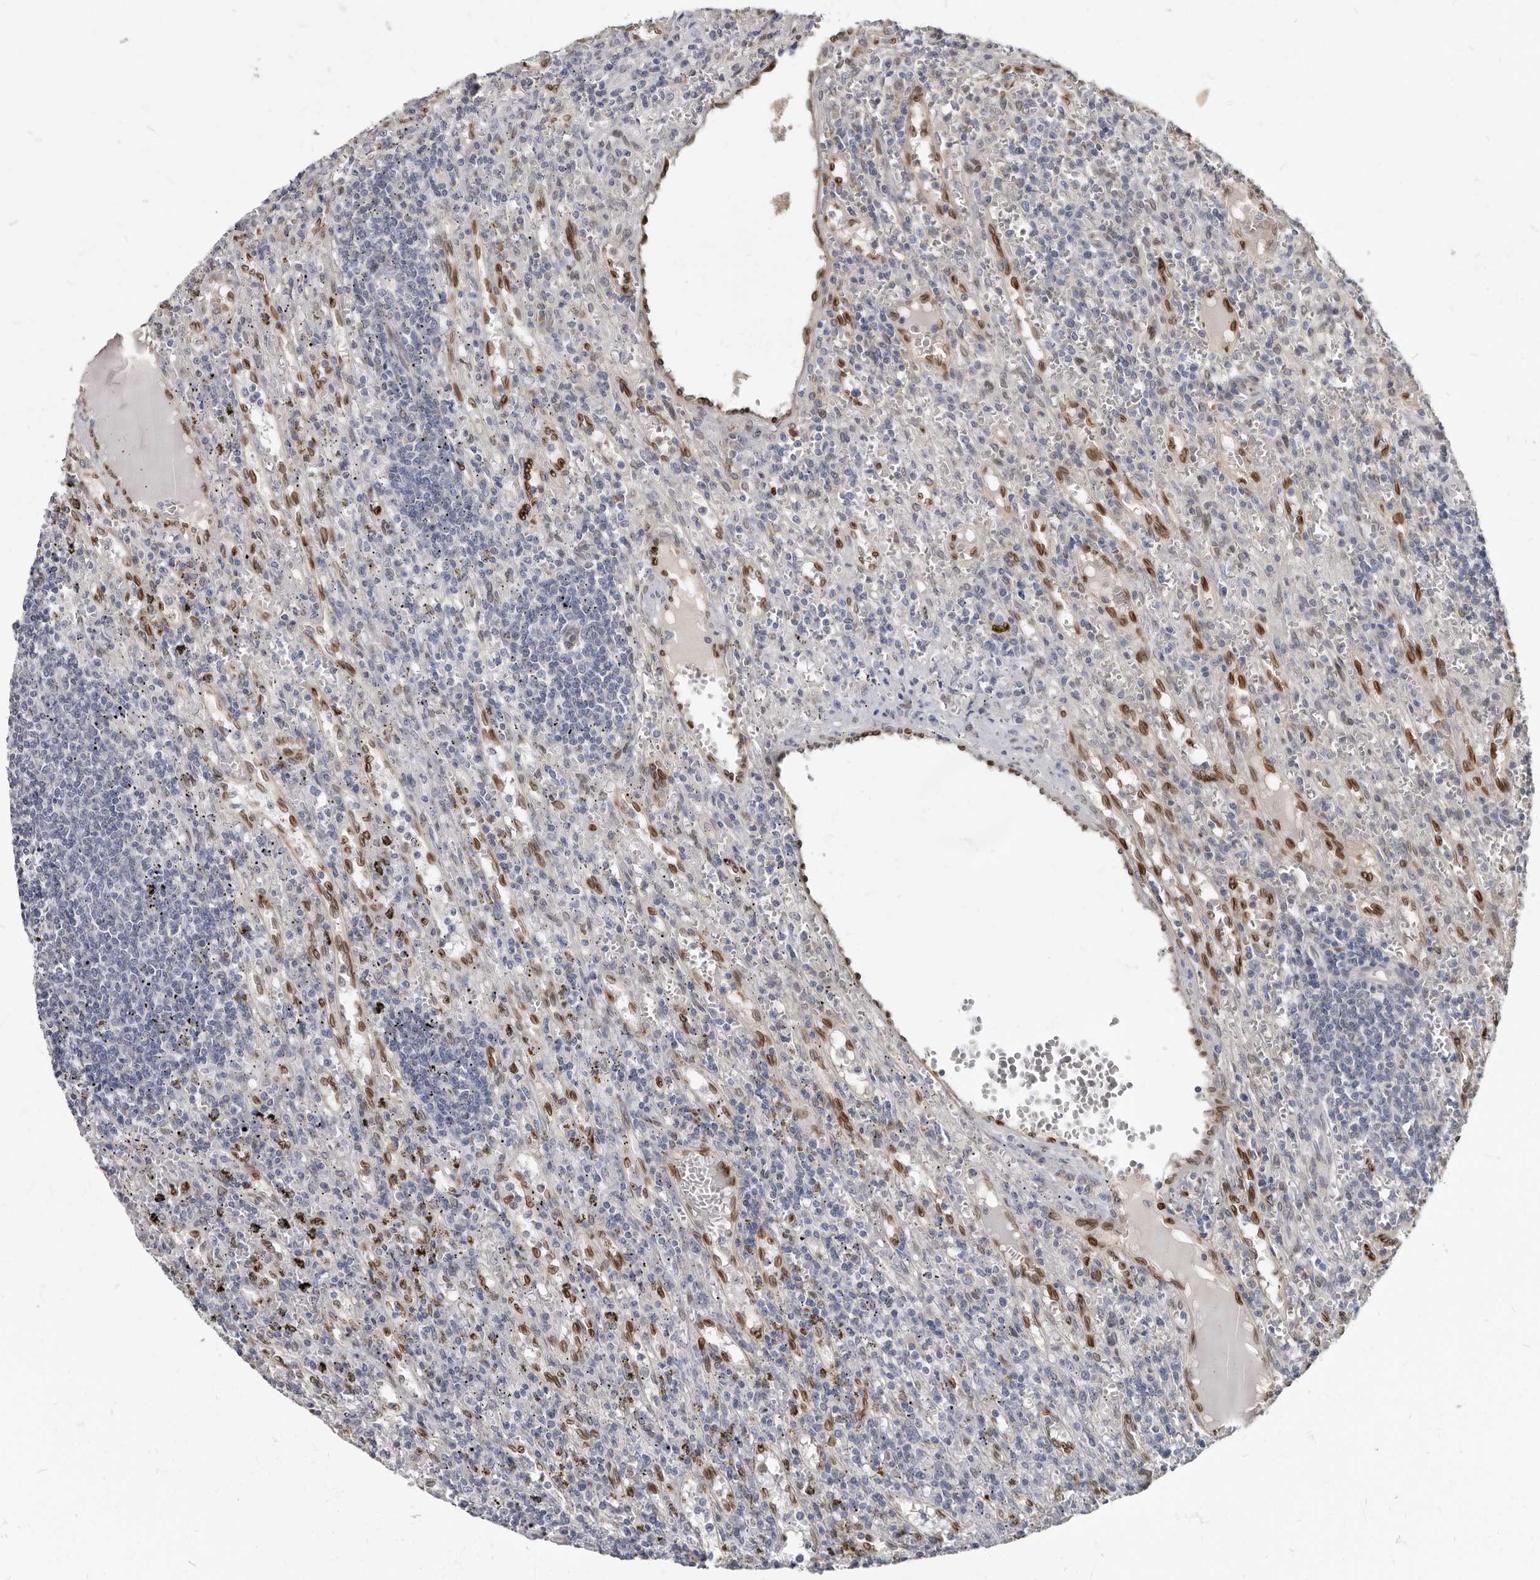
{"staining": {"intensity": "negative", "quantity": "none", "location": "none"}, "tissue": "lymphoma", "cell_type": "Tumor cells", "image_type": "cancer", "snomed": [{"axis": "morphology", "description": "Malignant lymphoma, non-Hodgkin's type, Low grade"}, {"axis": "topography", "description": "Spleen"}], "caption": "Low-grade malignant lymphoma, non-Hodgkin's type was stained to show a protein in brown. There is no significant staining in tumor cells.", "gene": "MRGPRF", "patient": {"sex": "male", "age": 76}}